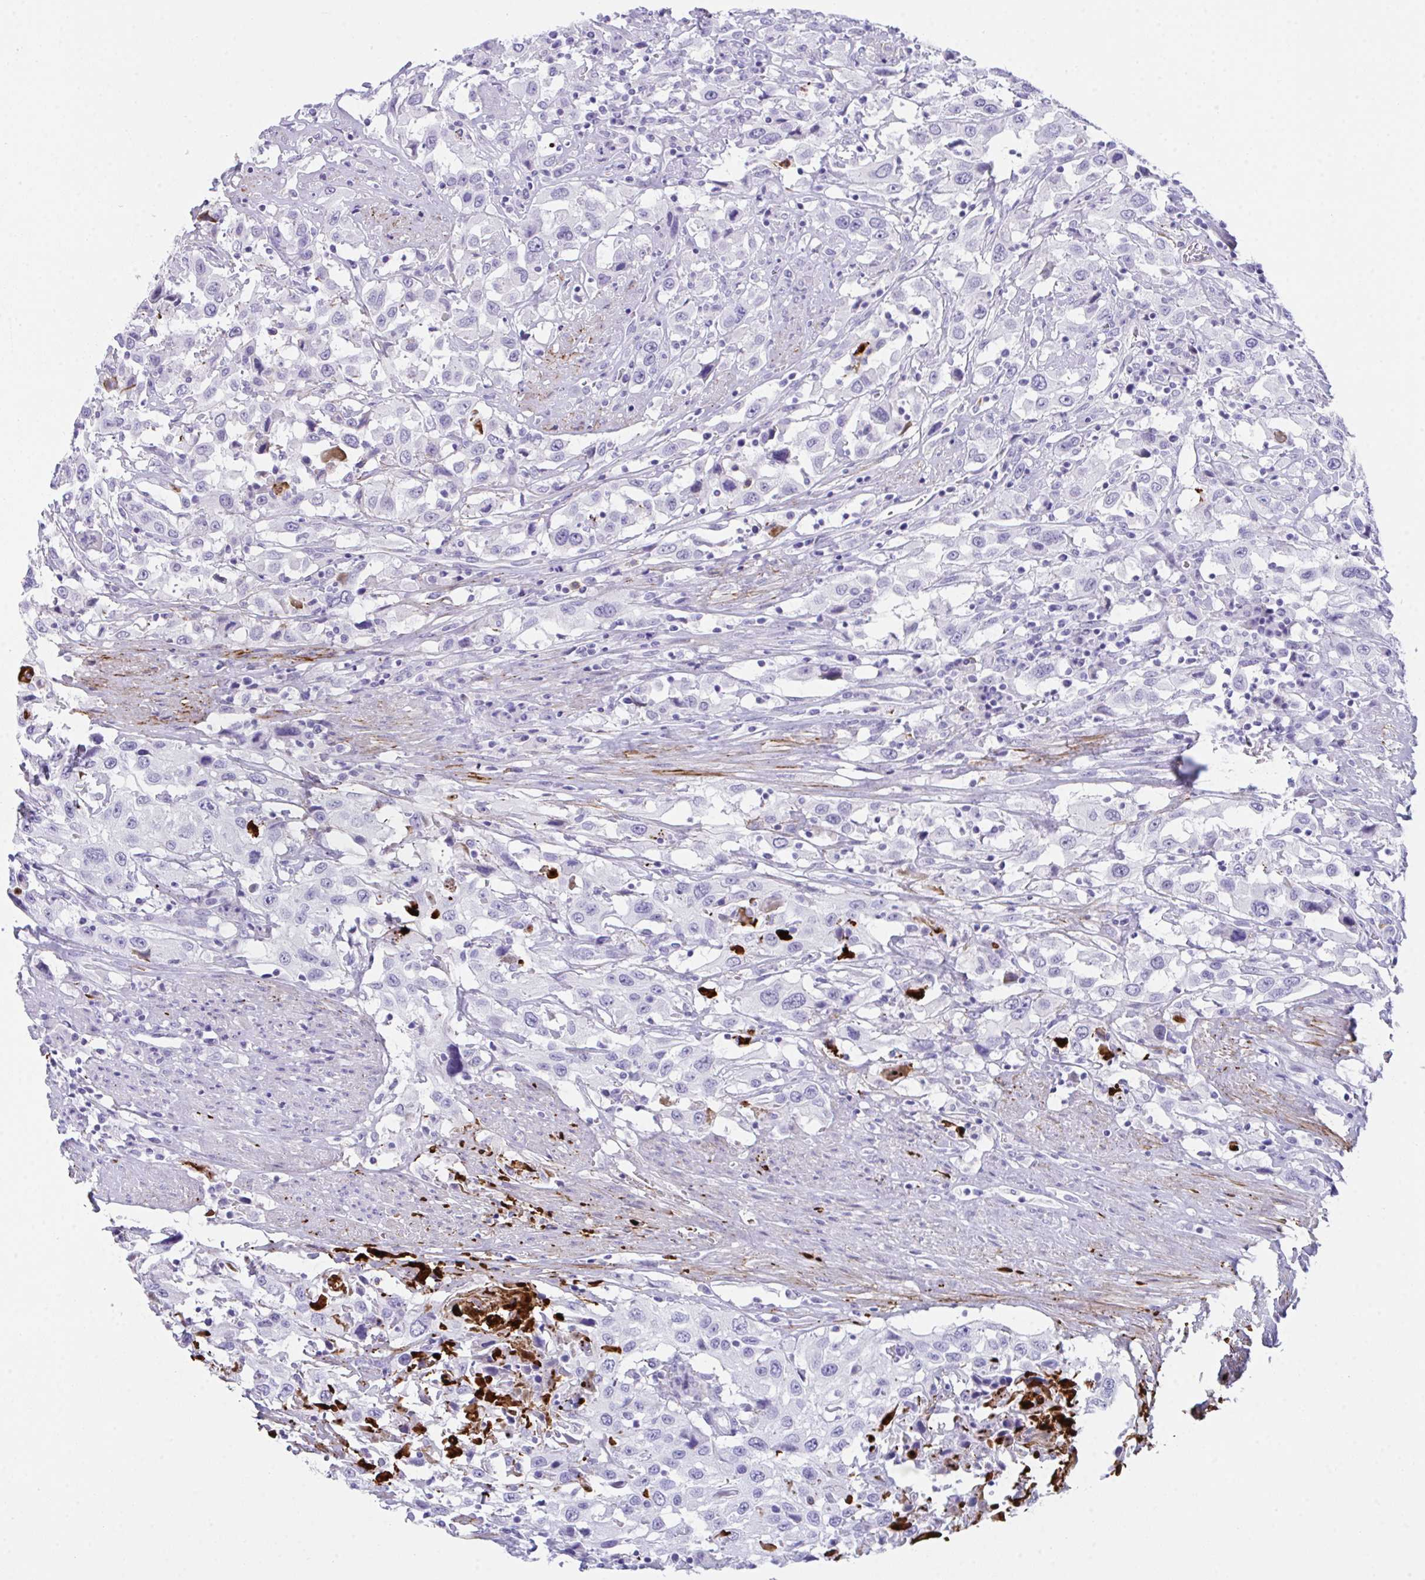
{"staining": {"intensity": "negative", "quantity": "none", "location": "none"}, "tissue": "urothelial cancer", "cell_type": "Tumor cells", "image_type": "cancer", "snomed": [{"axis": "morphology", "description": "Urothelial carcinoma, High grade"}, {"axis": "topography", "description": "Urinary bladder"}], "caption": "Urothelial cancer was stained to show a protein in brown. There is no significant expression in tumor cells.", "gene": "KMT2E", "patient": {"sex": "male", "age": 61}}